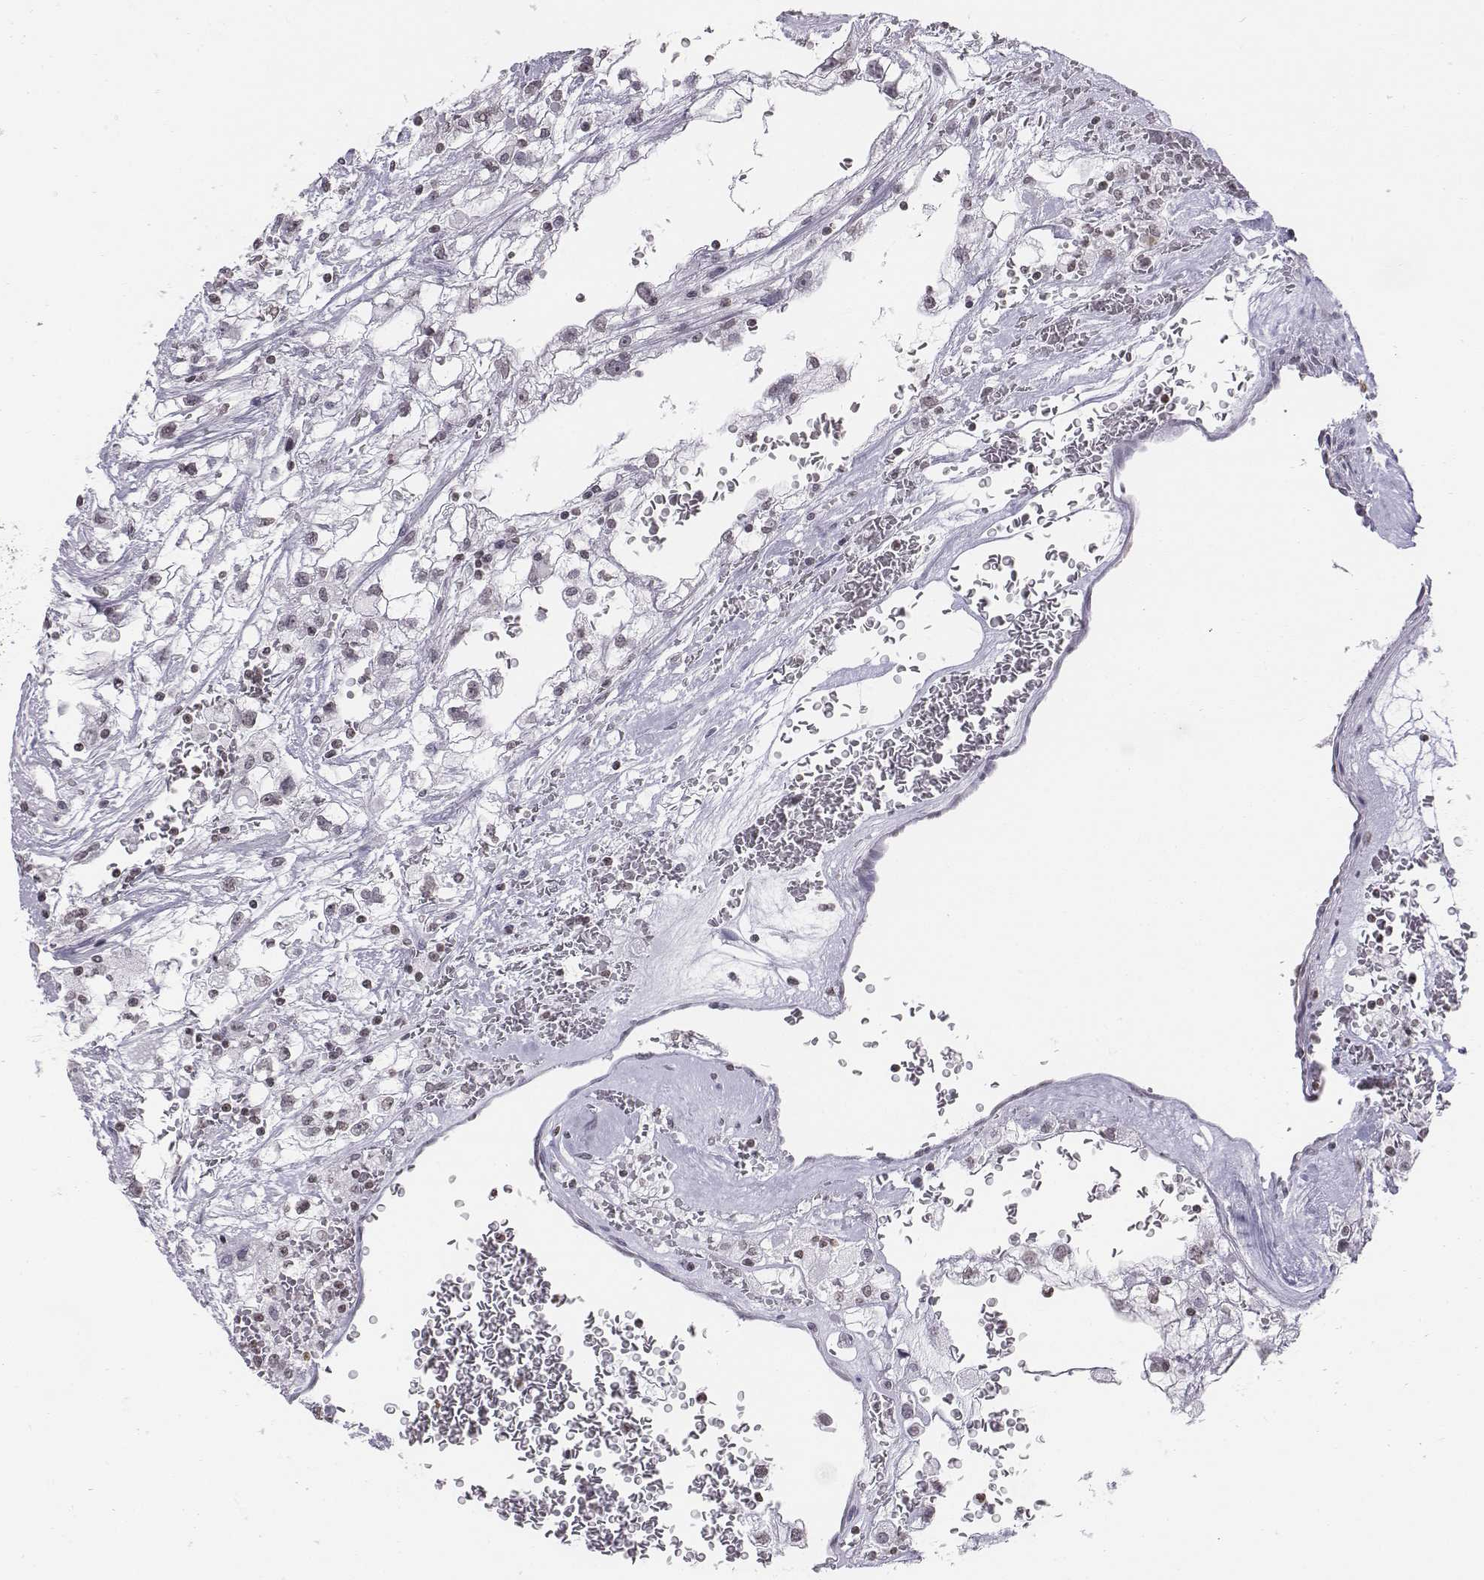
{"staining": {"intensity": "negative", "quantity": "none", "location": "none"}, "tissue": "renal cancer", "cell_type": "Tumor cells", "image_type": "cancer", "snomed": [{"axis": "morphology", "description": "Adenocarcinoma, NOS"}, {"axis": "topography", "description": "Kidney"}], "caption": "There is no significant staining in tumor cells of renal cancer.", "gene": "BARHL1", "patient": {"sex": "male", "age": 59}}